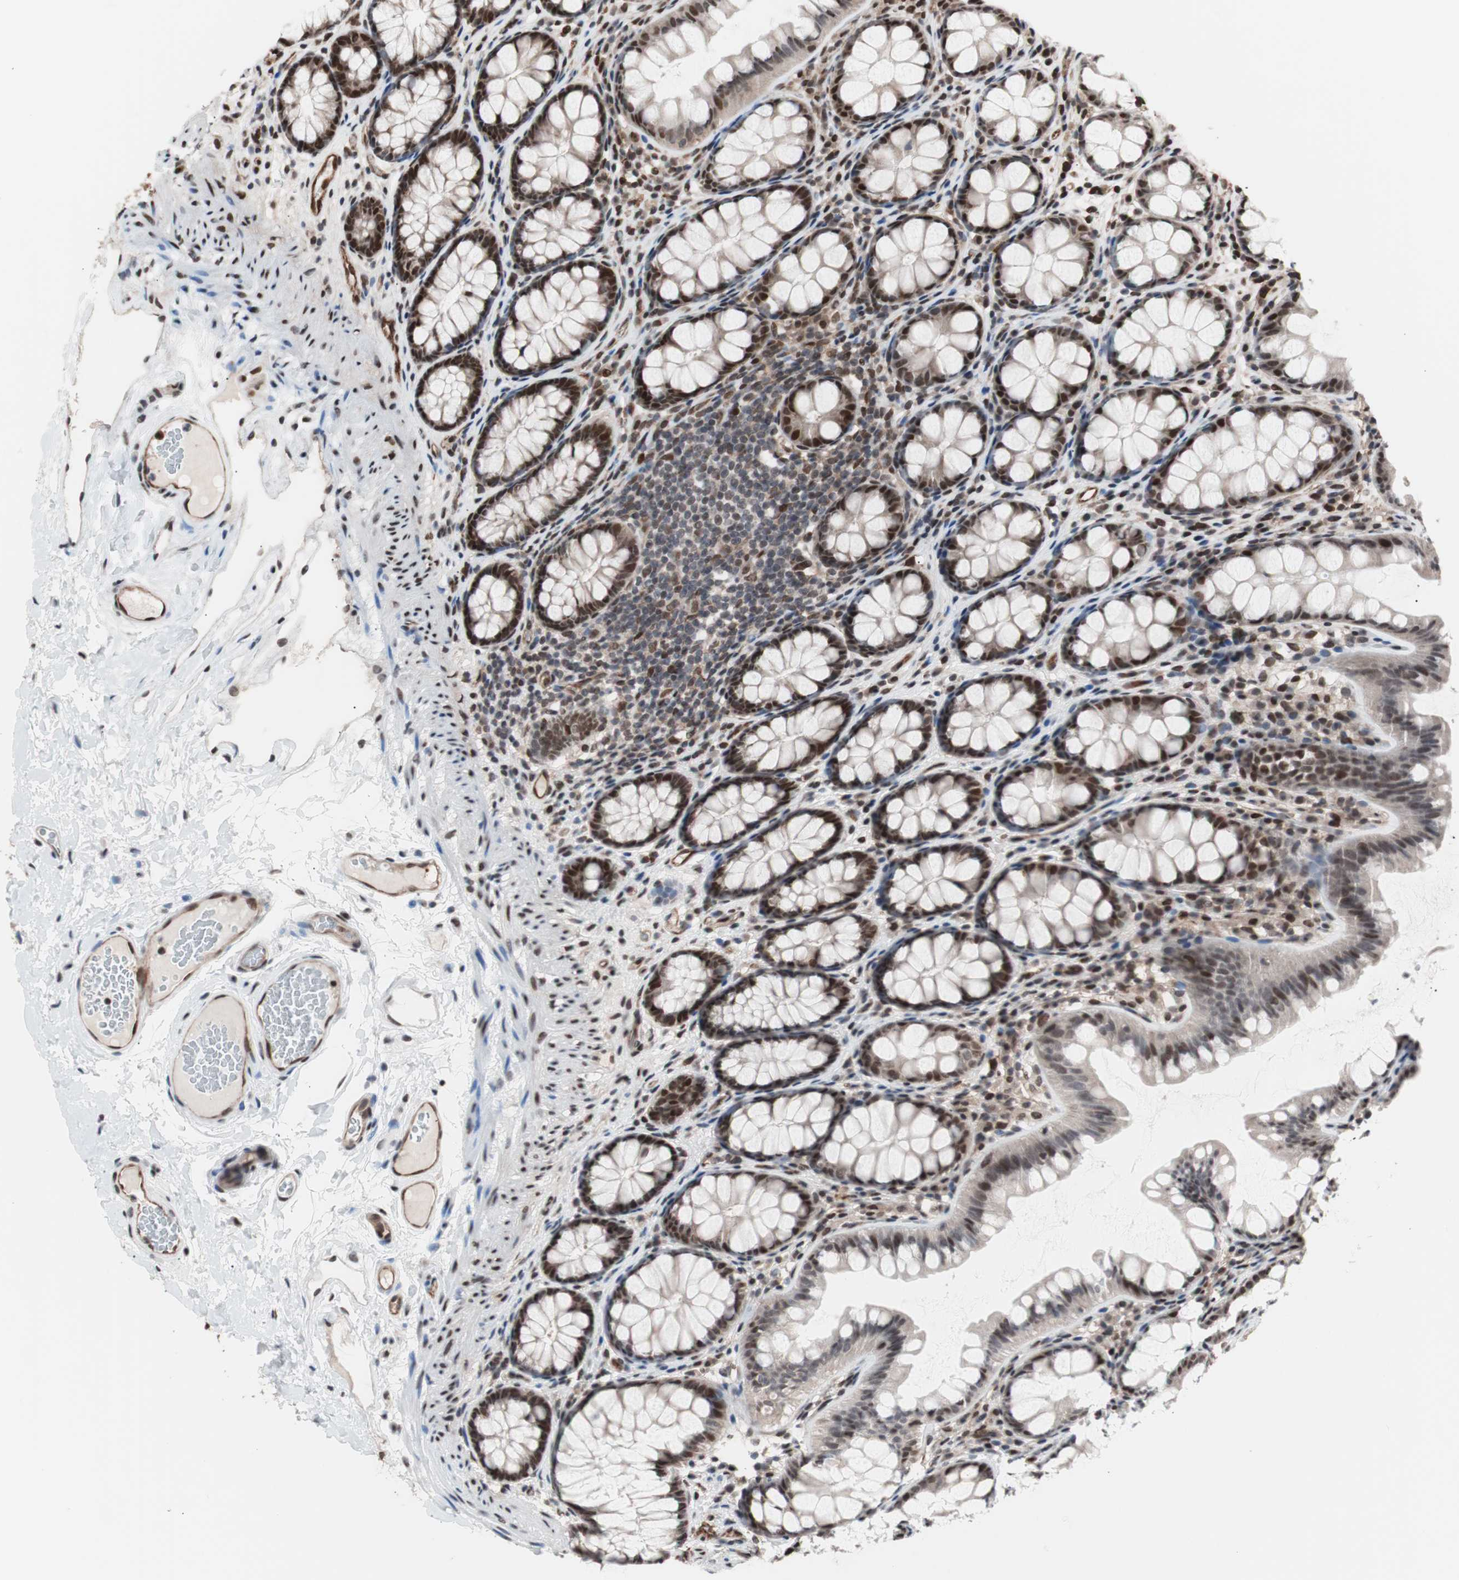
{"staining": {"intensity": "moderate", "quantity": ">75%", "location": "nuclear"}, "tissue": "colon", "cell_type": "Endothelial cells", "image_type": "normal", "snomed": [{"axis": "morphology", "description": "Normal tissue, NOS"}, {"axis": "topography", "description": "Colon"}], "caption": "Protein positivity by immunohistochemistry (IHC) reveals moderate nuclear positivity in about >75% of endothelial cells in benign colon.", "gene": "POGZ", "patient": {"sex": "female", "age": 55}}